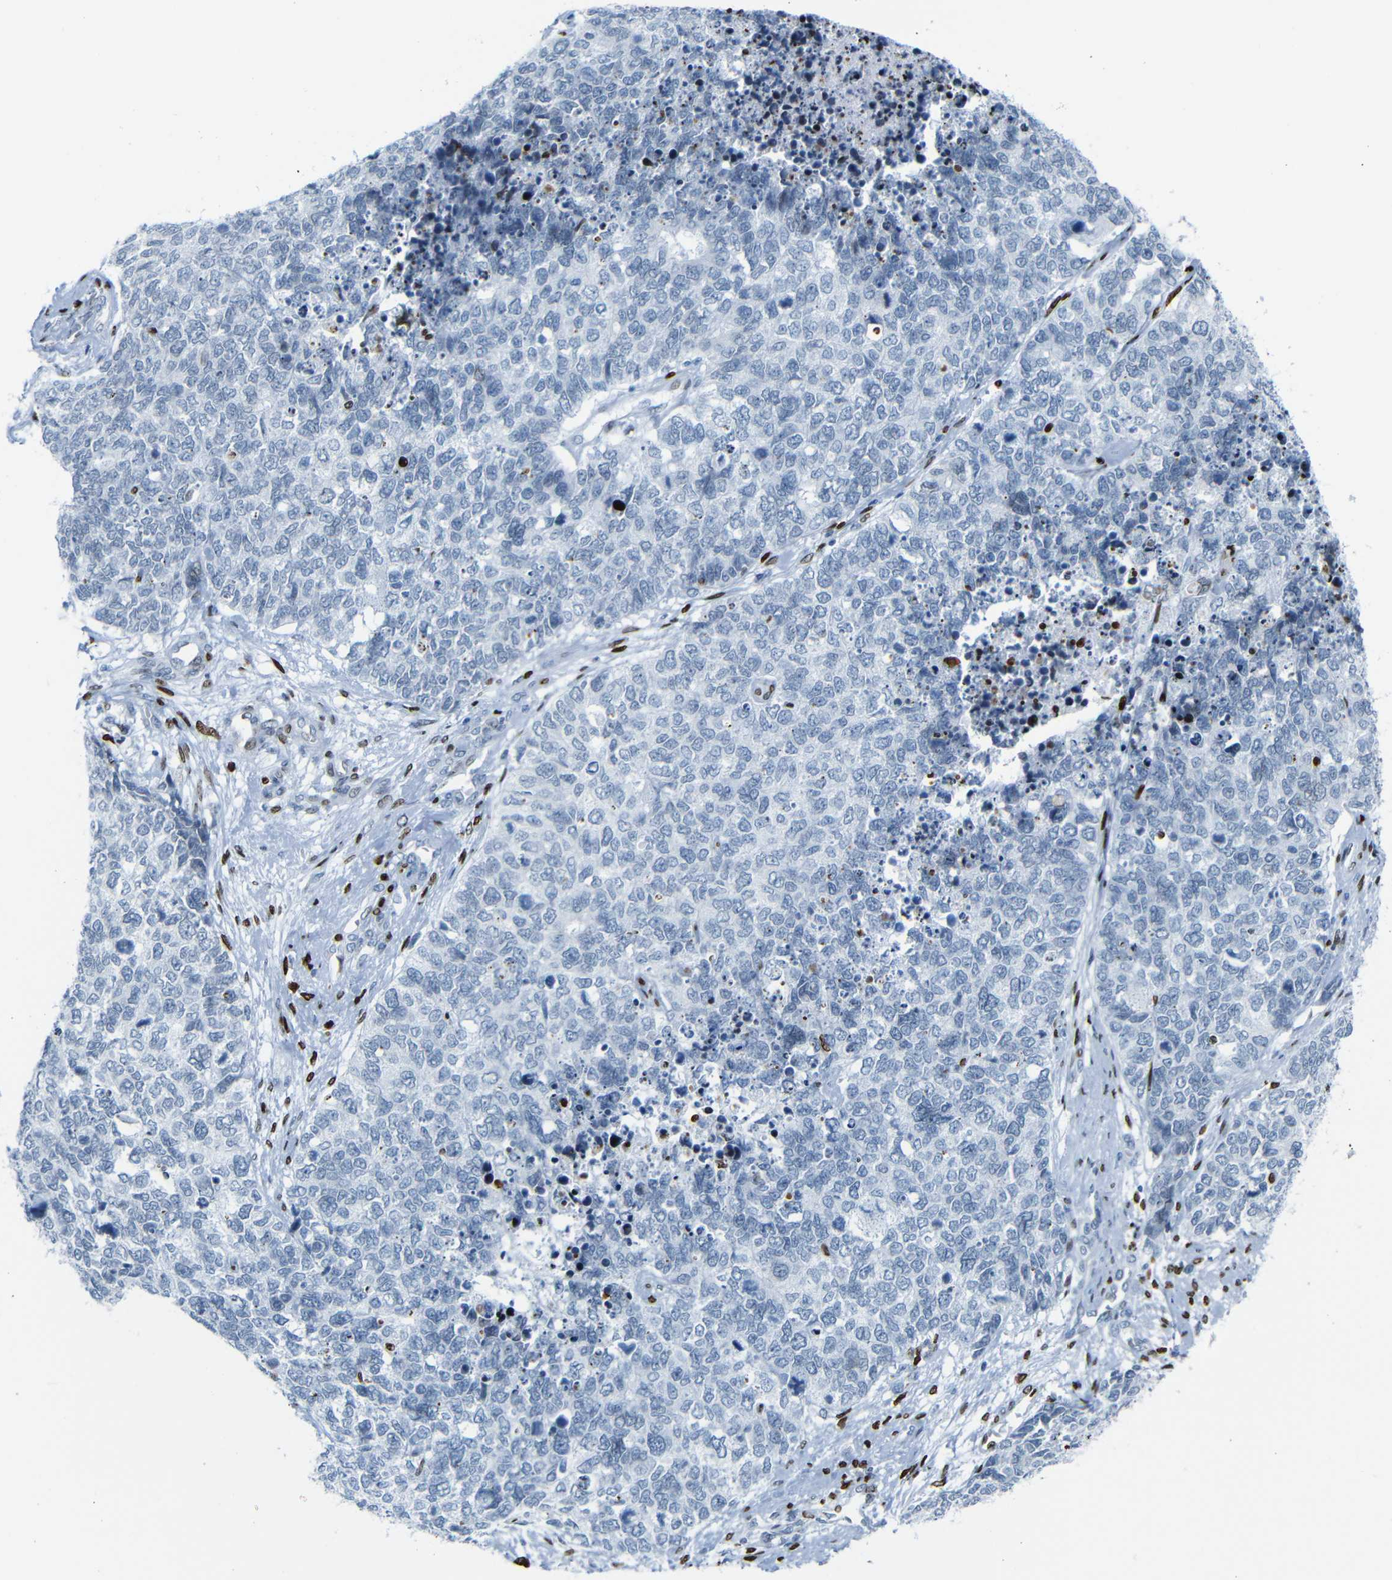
{"staining": {"intensity": "negative", "quantity": "none", "location": "none"}, "tissue": "cervical cancer", "cell_type": "Tumor cells", "image_type": "cancer", "snomed": [{"axis": "morphology", "description": "Squamous cell carcinoma, NOS"}, {"axis": "topography", "description": "Cervix"}], "caption": "An IHC photomicrograph of cervical squamous cell carcinoma is shown. There is no staining in tumor cells of cervical squamous cell carcinoma.", "gene": "NPIPB15", "patient": {"sex": "female", "age": 63}}